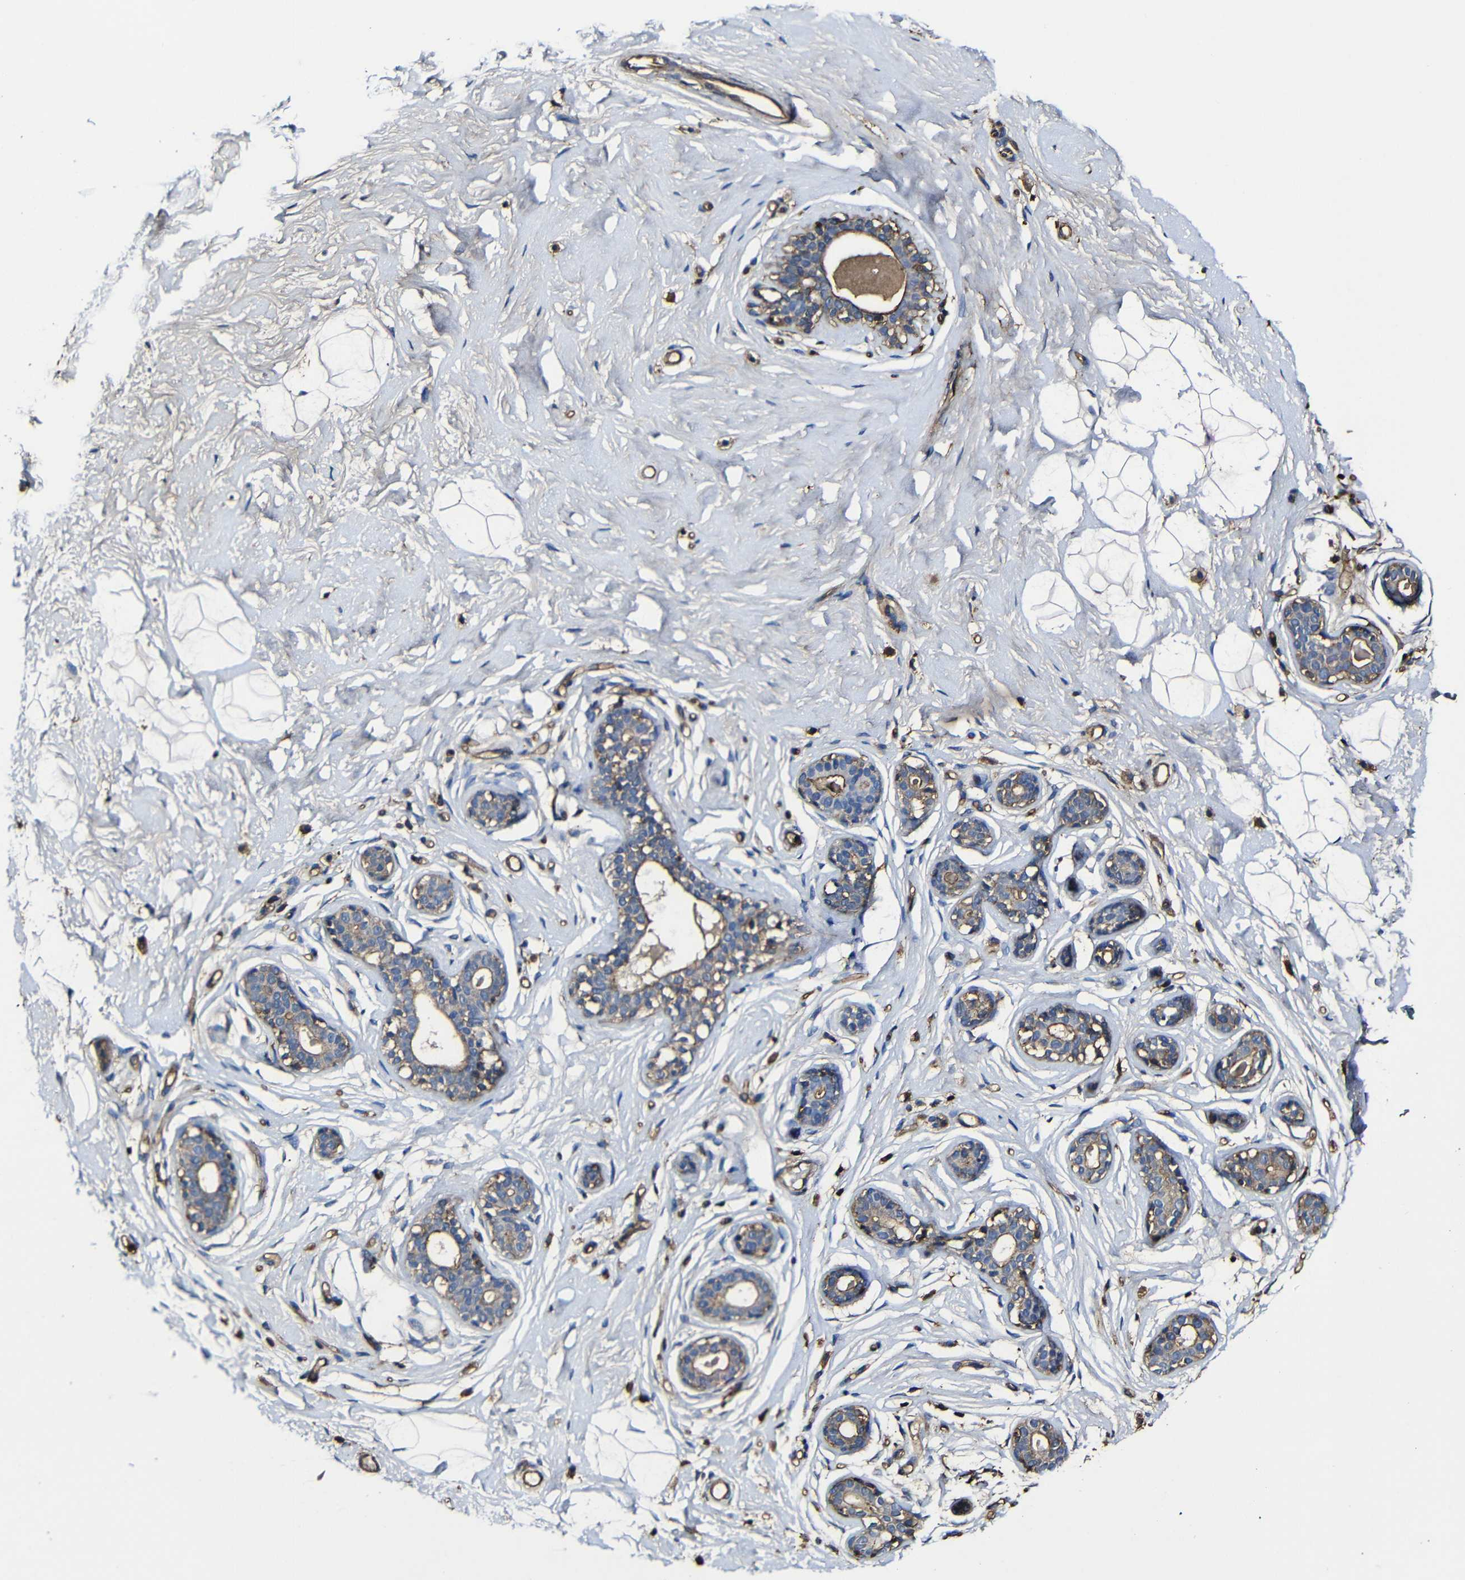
{"staining": {"intensity": "negative", "quantity": "none", "location": "none"}, "tissue": "breast", "cell_type": "Adipocytes", "image_type": "normal", "snomed": [{"axis": "morphology", "description": "Normal tissue, NOS"}, {"axis": "topography", "description": "Breast"}], "caption": "Adipocytes are negative for protein expression in unremarkable human breast. (Brightfield microscopy of DAB IHC at high magnification).", "gene": "MSN", "patient": {"sex": "female", "age": 23}}